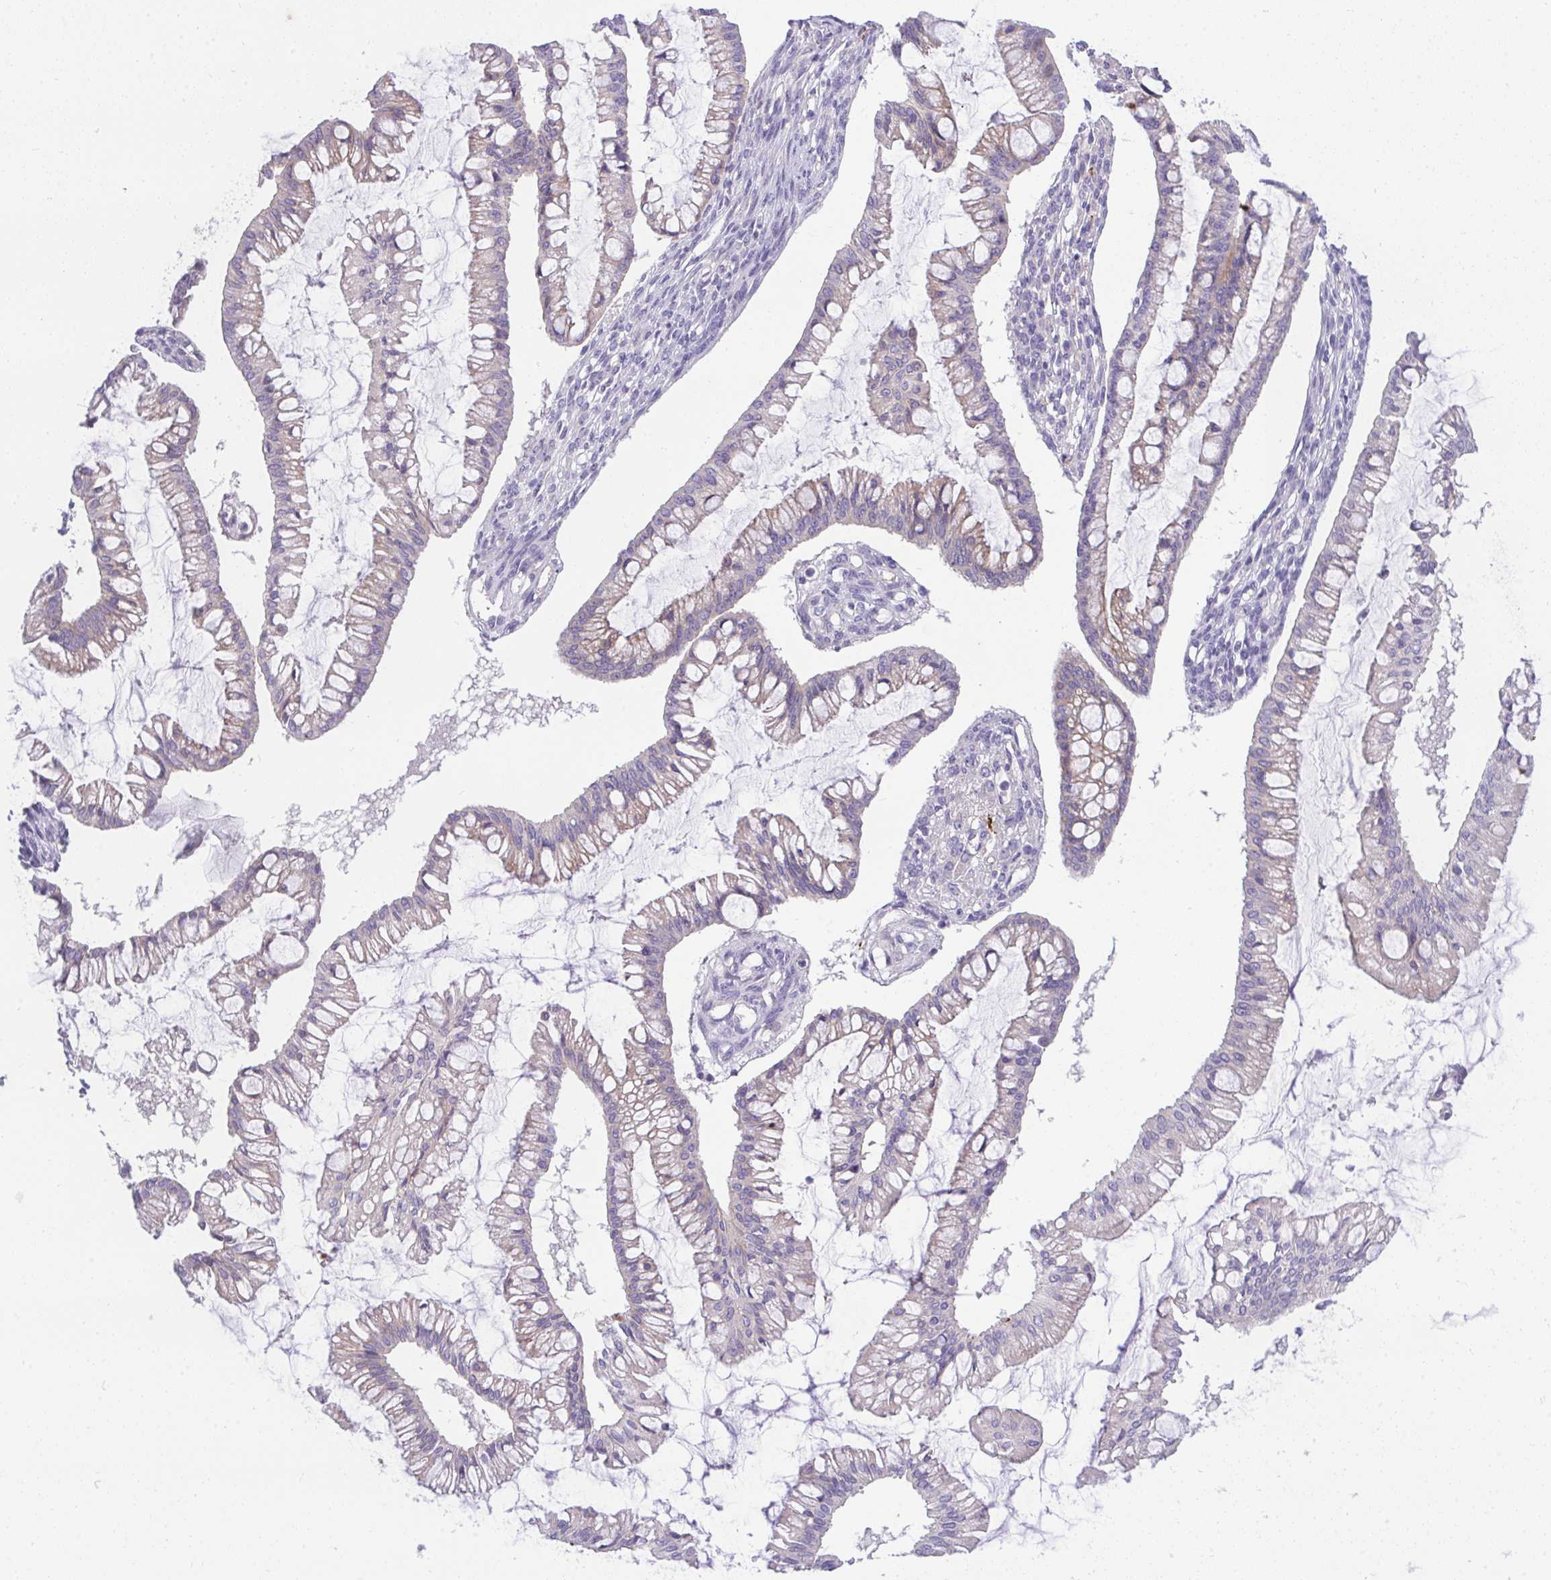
{"staining": {"intensity": "weak", "quantity": "25%-75%", "location": "cytoplasmic/membranous"}, "tissue": "ovarian cancer", "cell_type": "Tumor cells", "image_type": "cancer", "snomed": [{"axis": "morphology", "description": "Cystadenocarcinoma, mucinous, NOS"}, {"axis": "topography", "description": "Ovary"}], "caption": "Immunohistochemical staining of human ovarian cancer displays low levels of weak cytoplasmic/membranous positivity in approximately 25%-75% of tumor cells. Nuclei are stained in blue.", "gene": "PIGZ", "patient": {"sex": "female", "age": 73}}